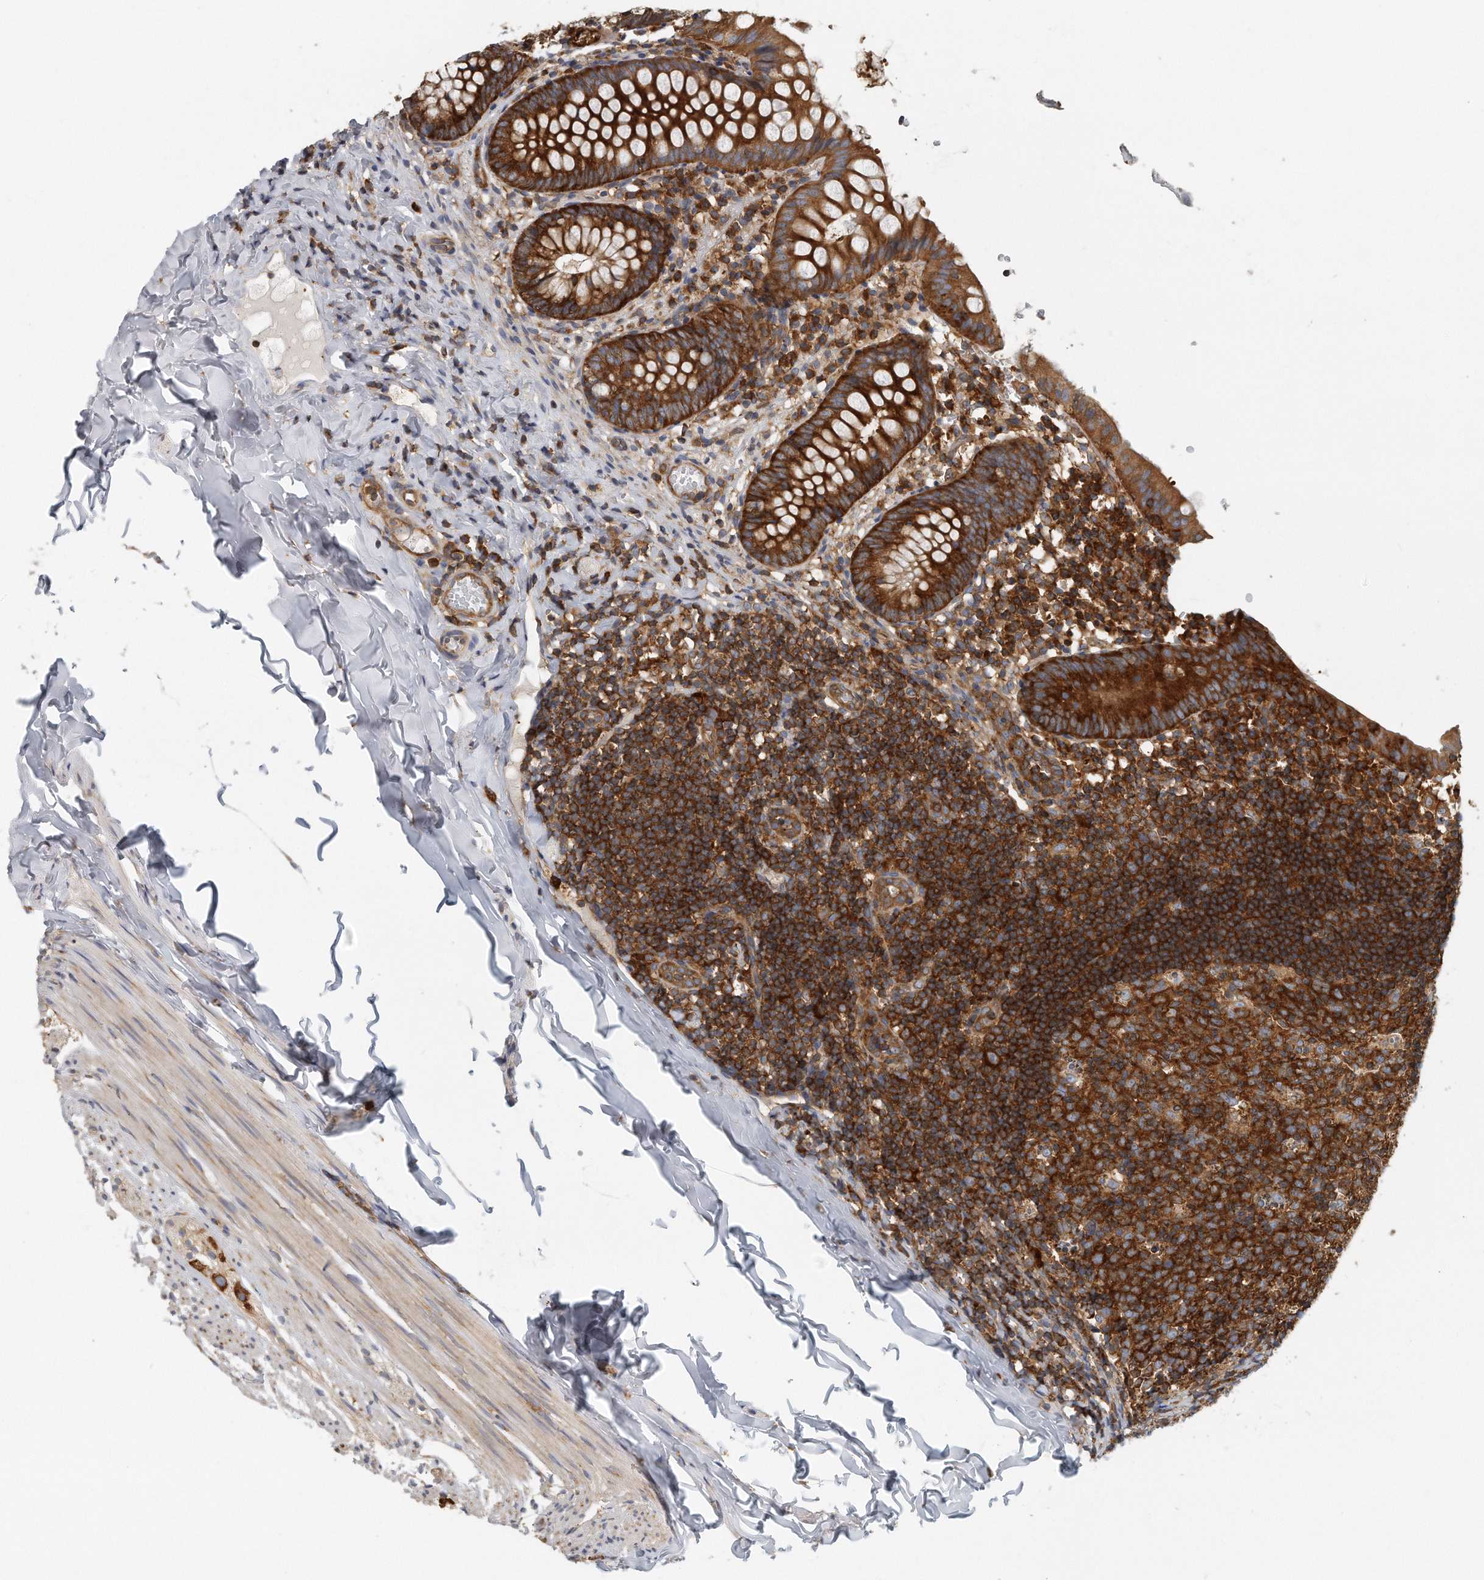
{"staining": {"intensity": "strong", "quantity": ">75%", "location": "cytoplasmic/membranous"}, "tissue": "appendix", "cell_type": "Glandular cells", "image_type": "normal", "snomed": [{"axis": "morphology", "description": "Normal tissue, NOS"}, {"axis": "topography", "description": "Appendix"}], "caption": "A histopathology image of human appendix stained for a protein shows strong cytoplasmic/membranous brown staining in glandular cells. The staining was performed using DAB to visualize the protein expression in brown, while the nuclei were stained in blue with hematoxylin (Magnification: 20x).", "gene": "EIF3I", "patient": {"sex": "male", "age": 8}}